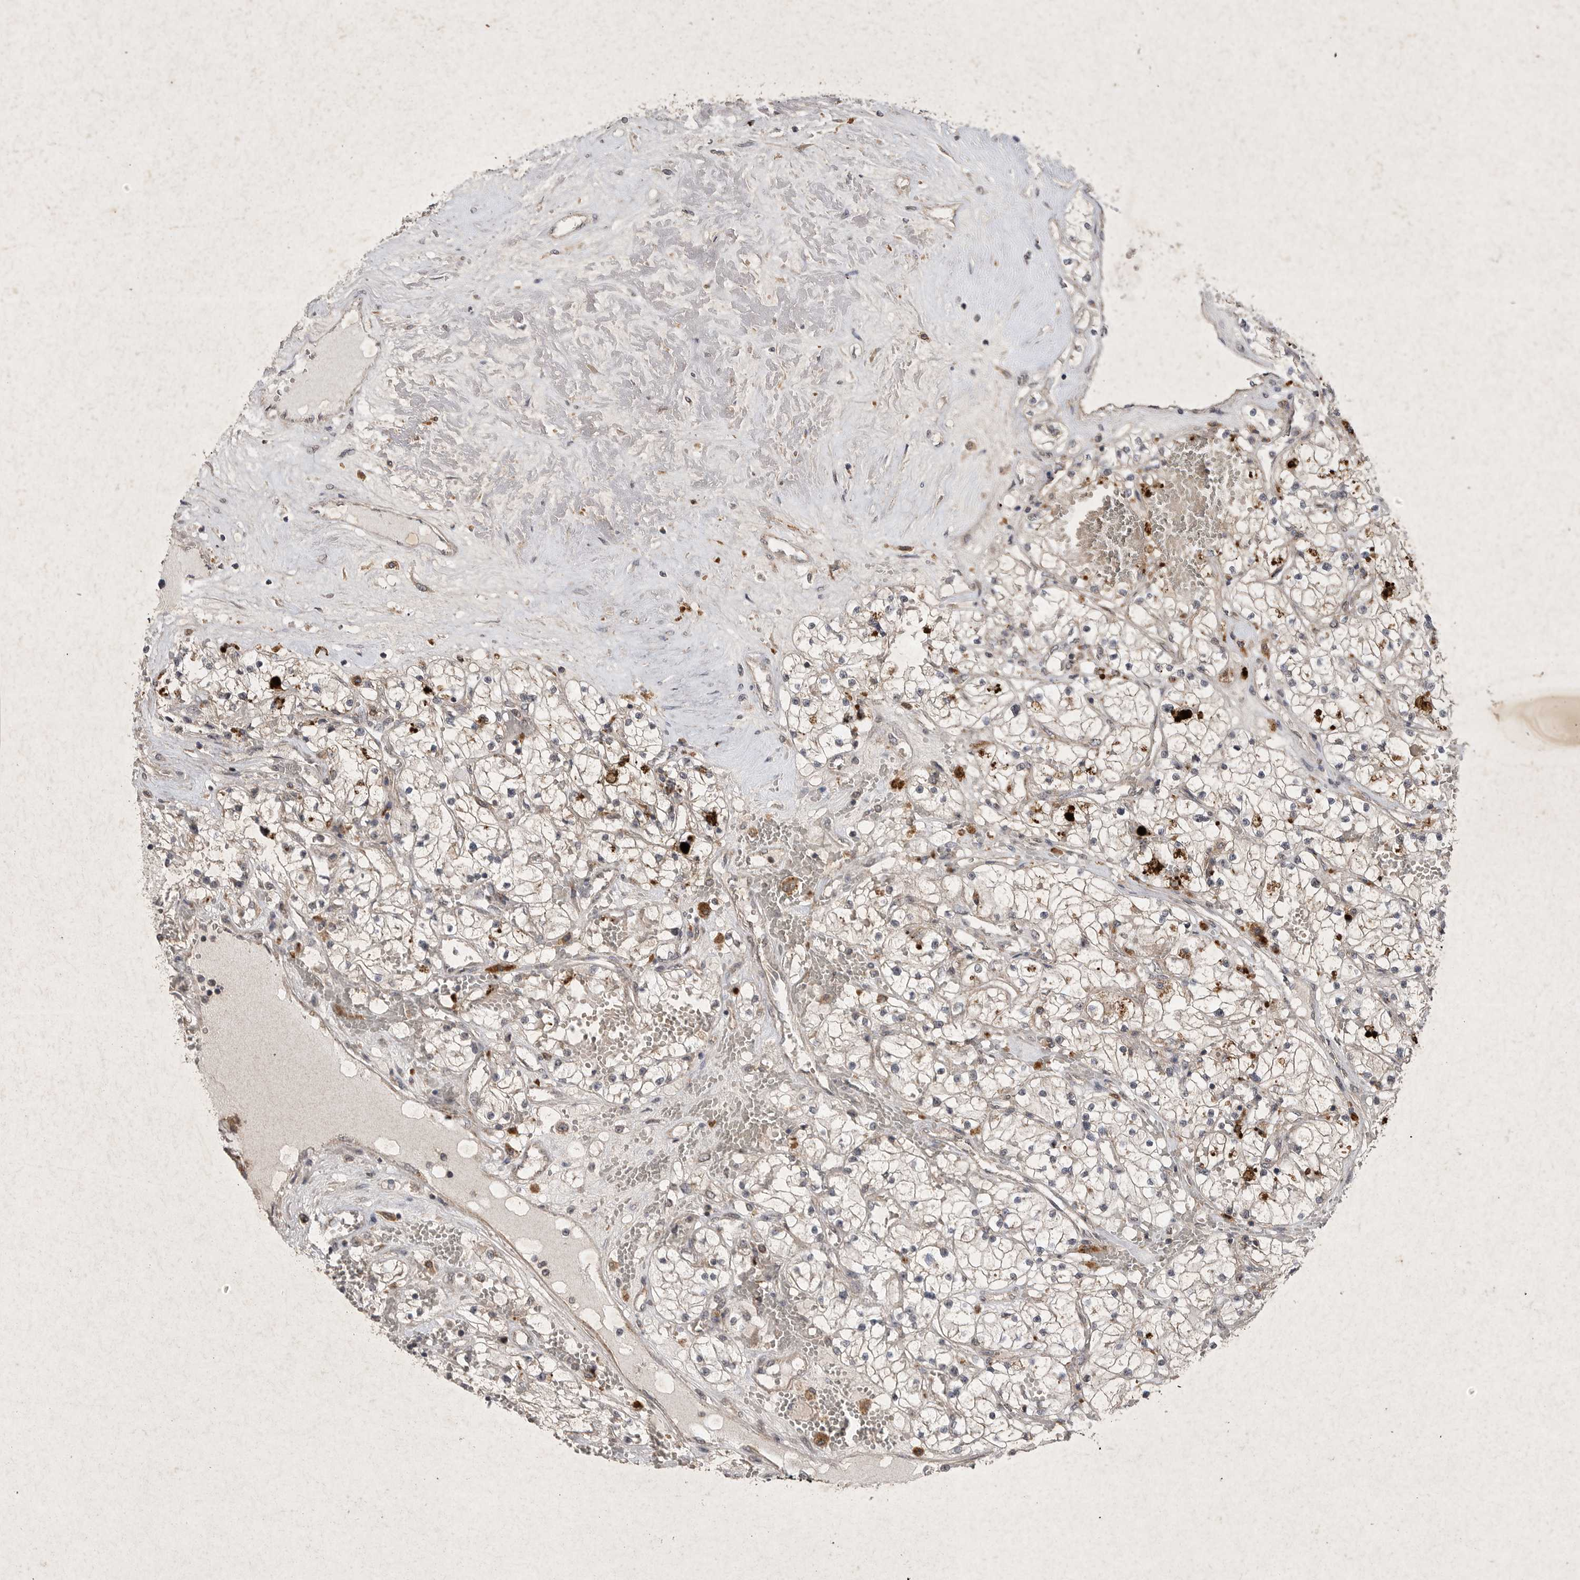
{"staining": {"intensity": "negative", "quantity": "none", "location": "none"}, "tissue": "renal cancer", "cell_type": "Tumor cells", "image_type": "cancer", "snomed": [{"axis": "morphology", "description": "Normal tissue, NOS"}, {"axis": "morphology", "description": "Adenocarcinoma, NOS"}, {"axis": "topography", "description": "Kidney"}], "caption": "This is an immunohistochemistry photomicrograph of renal cancer (adenocarcinoma). There is no expression in tumor cells.", "gene": "DDR1", "patient": {"sex": "male", "age": 68}}